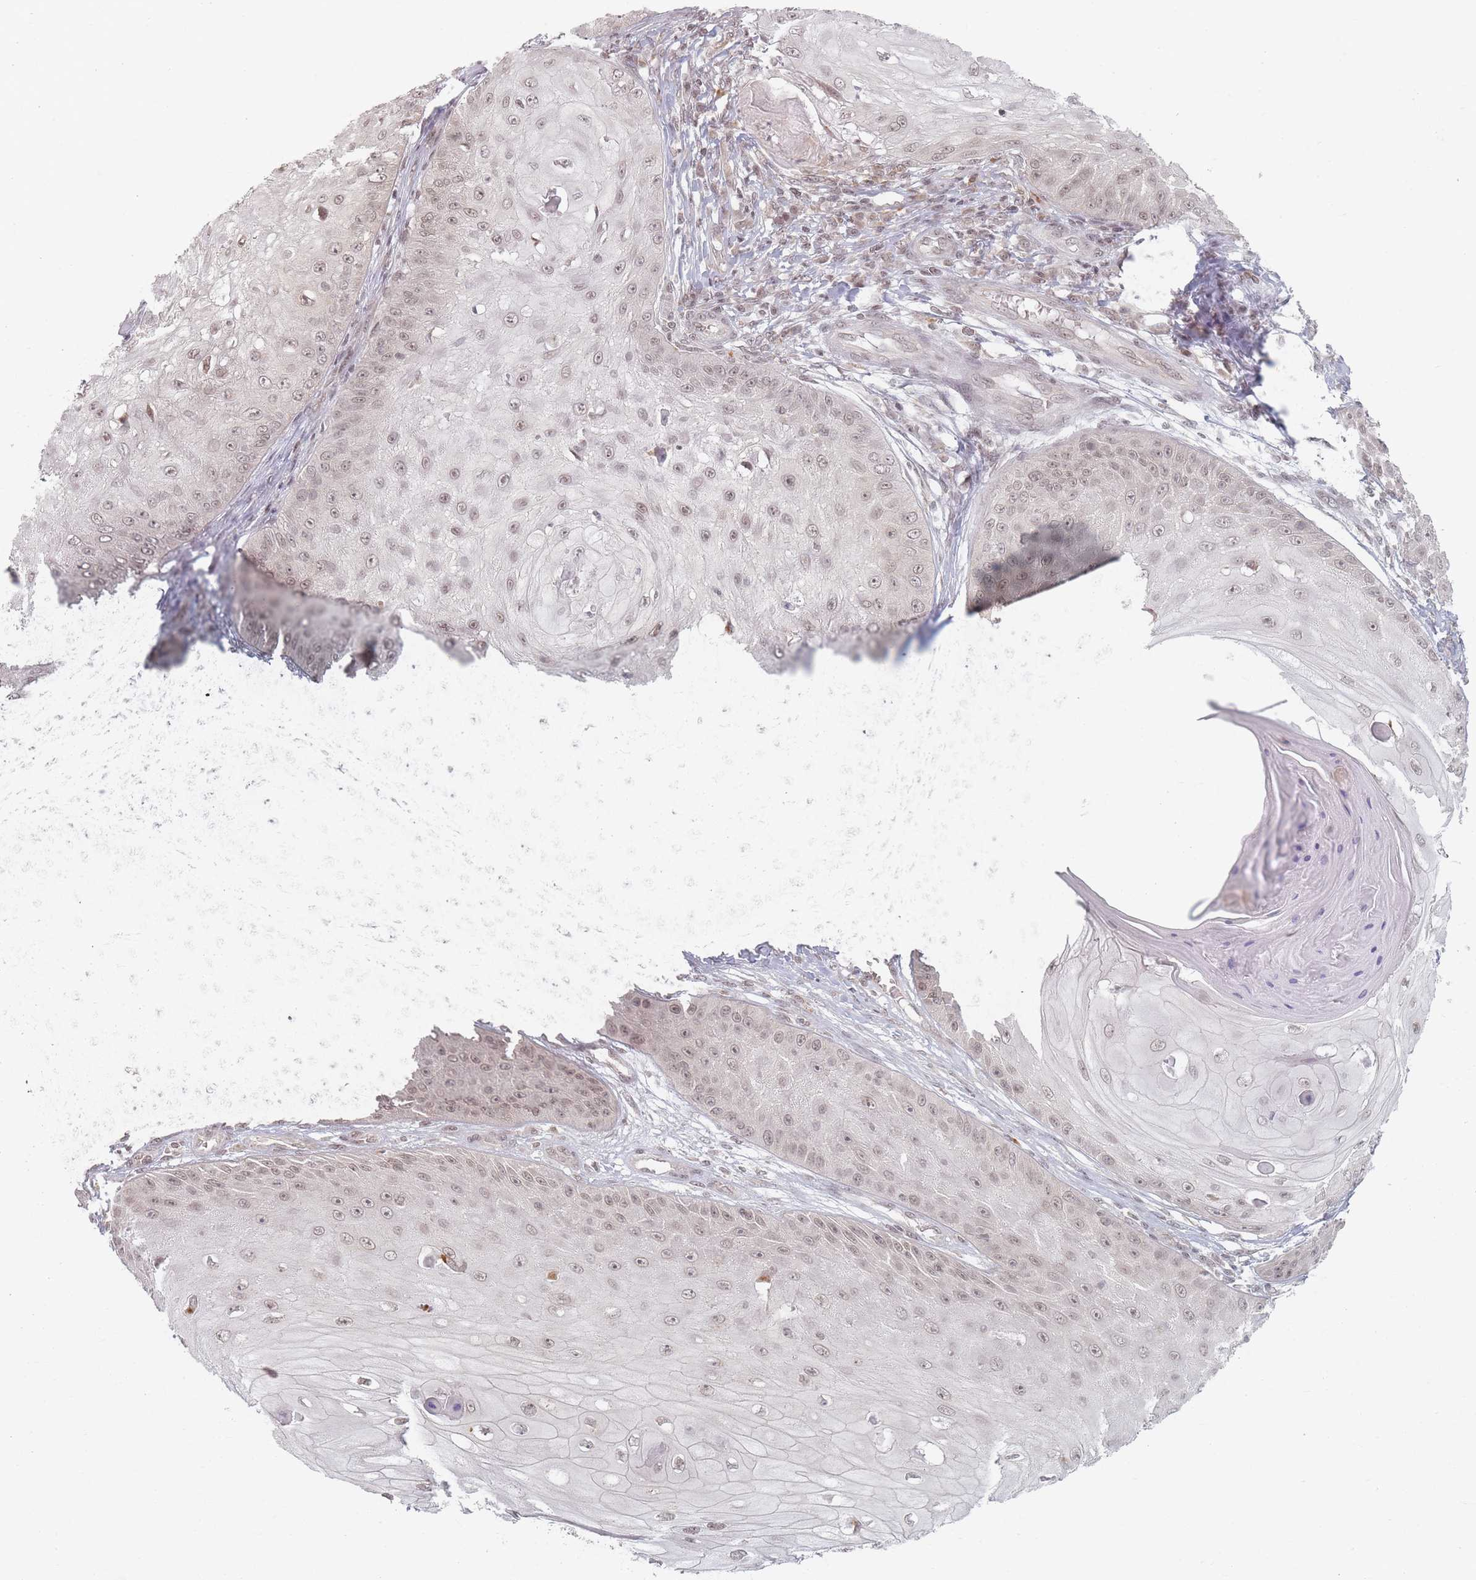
{"staining": {"intensity": "weak", "quantity": ">75%", "location": "nuclear"}, "tissue": "skin cancer", "cell_type": "Tumor cells", "image_type": "cancer", "snomed": [{"axis": "morphology", "description": "Squamous cell carcinoma, NOS"}, {"axis": "topography", "description": "Skin"}], "caption": "Squamous cell carcinoma (skin) stained with immunohistochemistry (IHC) demonstrates weak nuclear expression in about >75% of tumor cells. (DAB IHC with brightfield microscopy, high magnification).", "gene": "SPATA45", "patient": {"sex": "male", "age": 70}}